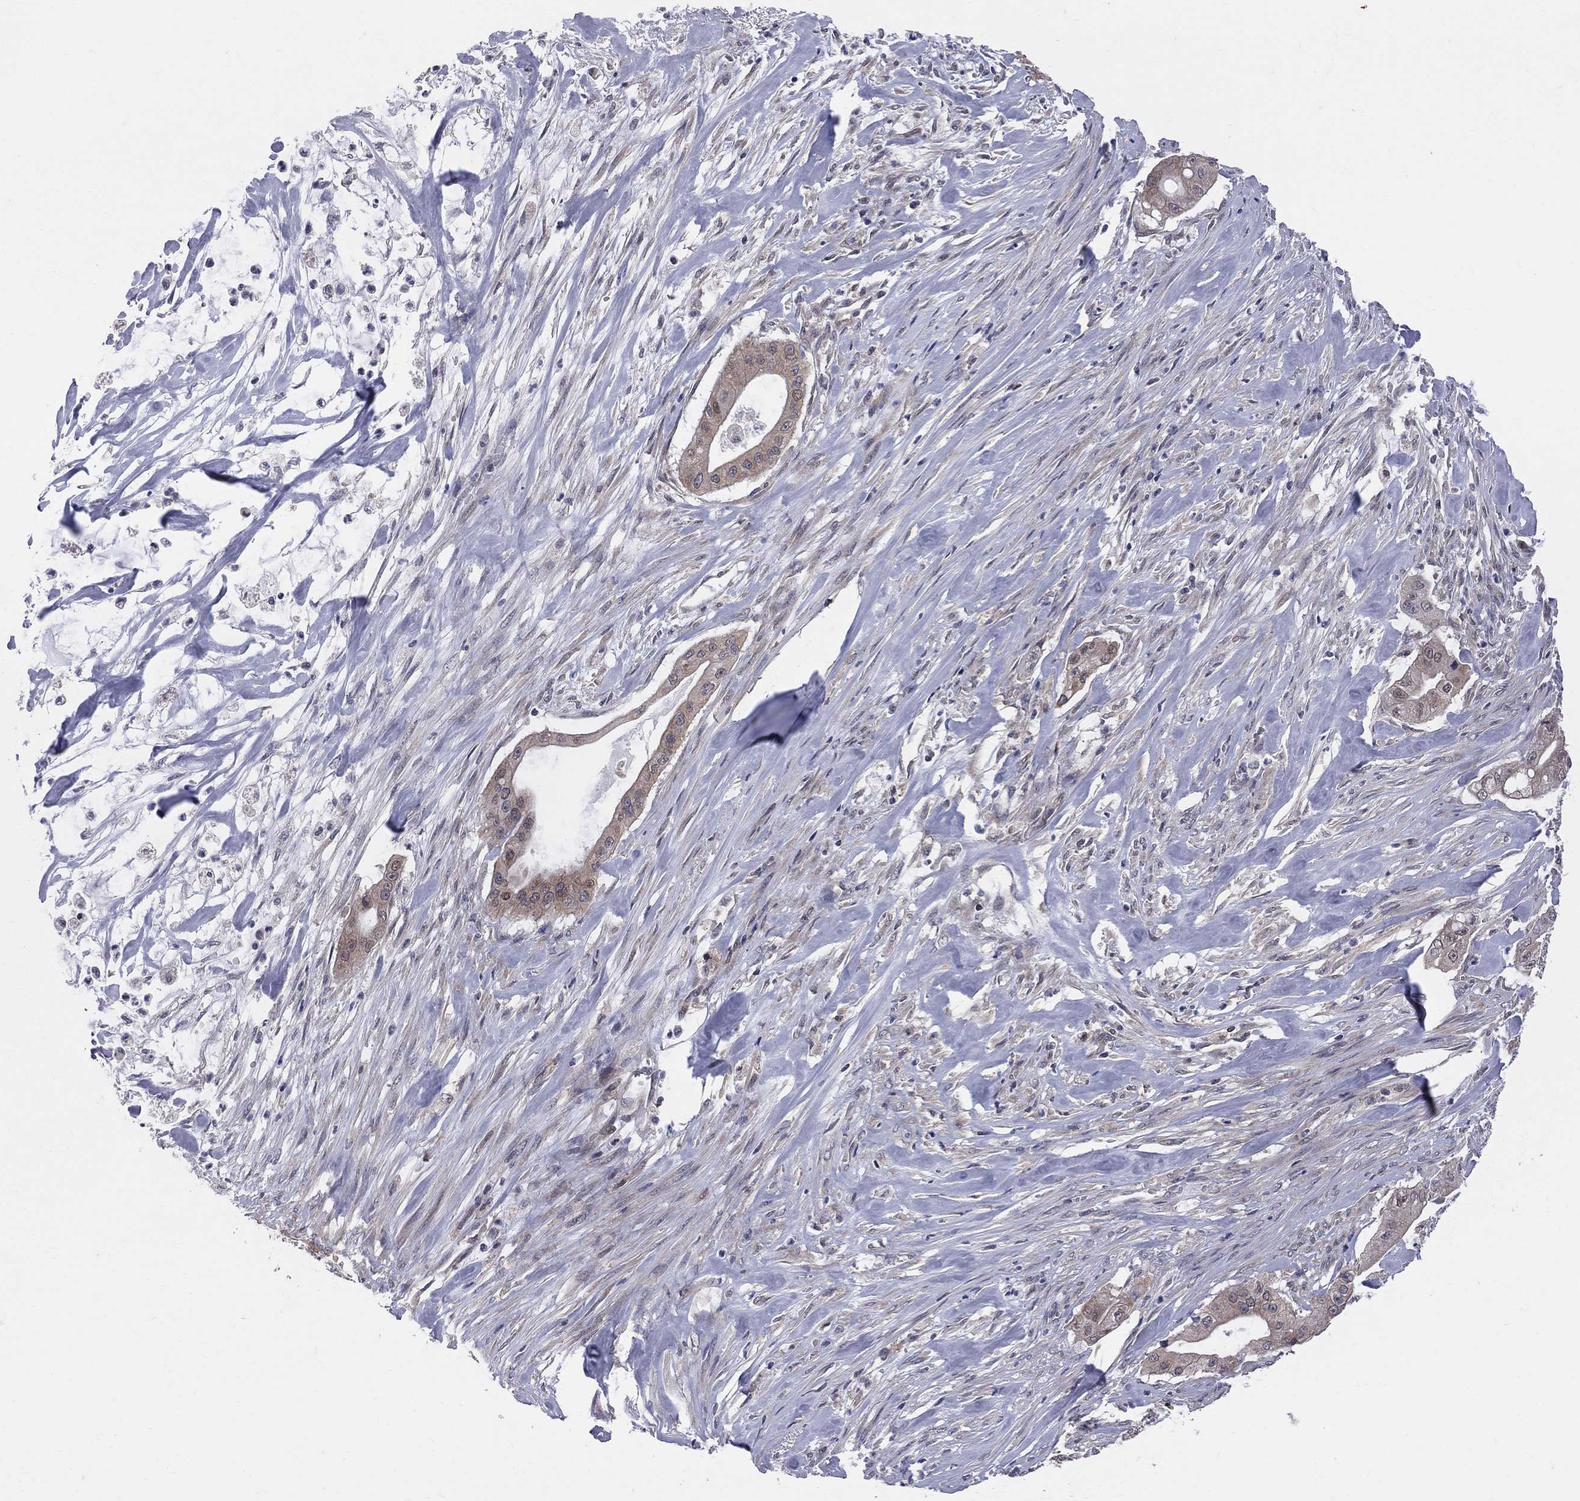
{"staining": {"intensity": "moderate", "quantity": ">75%", "location": "cytoplasmic/membranous"}, "tissue": "pancreatic cancer", "cell_type": "Tumor cells", "image_type": "cancer", "snomed": [{"axis": "morphology", "description": "Normal tissue, NOS"}, {"axis": "morphology", "description": "Inflammation, NOS"}, {"axis": "morphology", "description": "Adenocarcinoma, NOS"}, {"axis": "topography", "description": "Pancreas"}], "caption": "Human pancreatic cancer (adenocarcinoma) stained for a protein (brown) demonstrates moderate cytoplasmic/membranous positive expression in about >75% of tumor cells.", "gene": "CNOT11", "patient": {"sex": "male", "age": 57}}